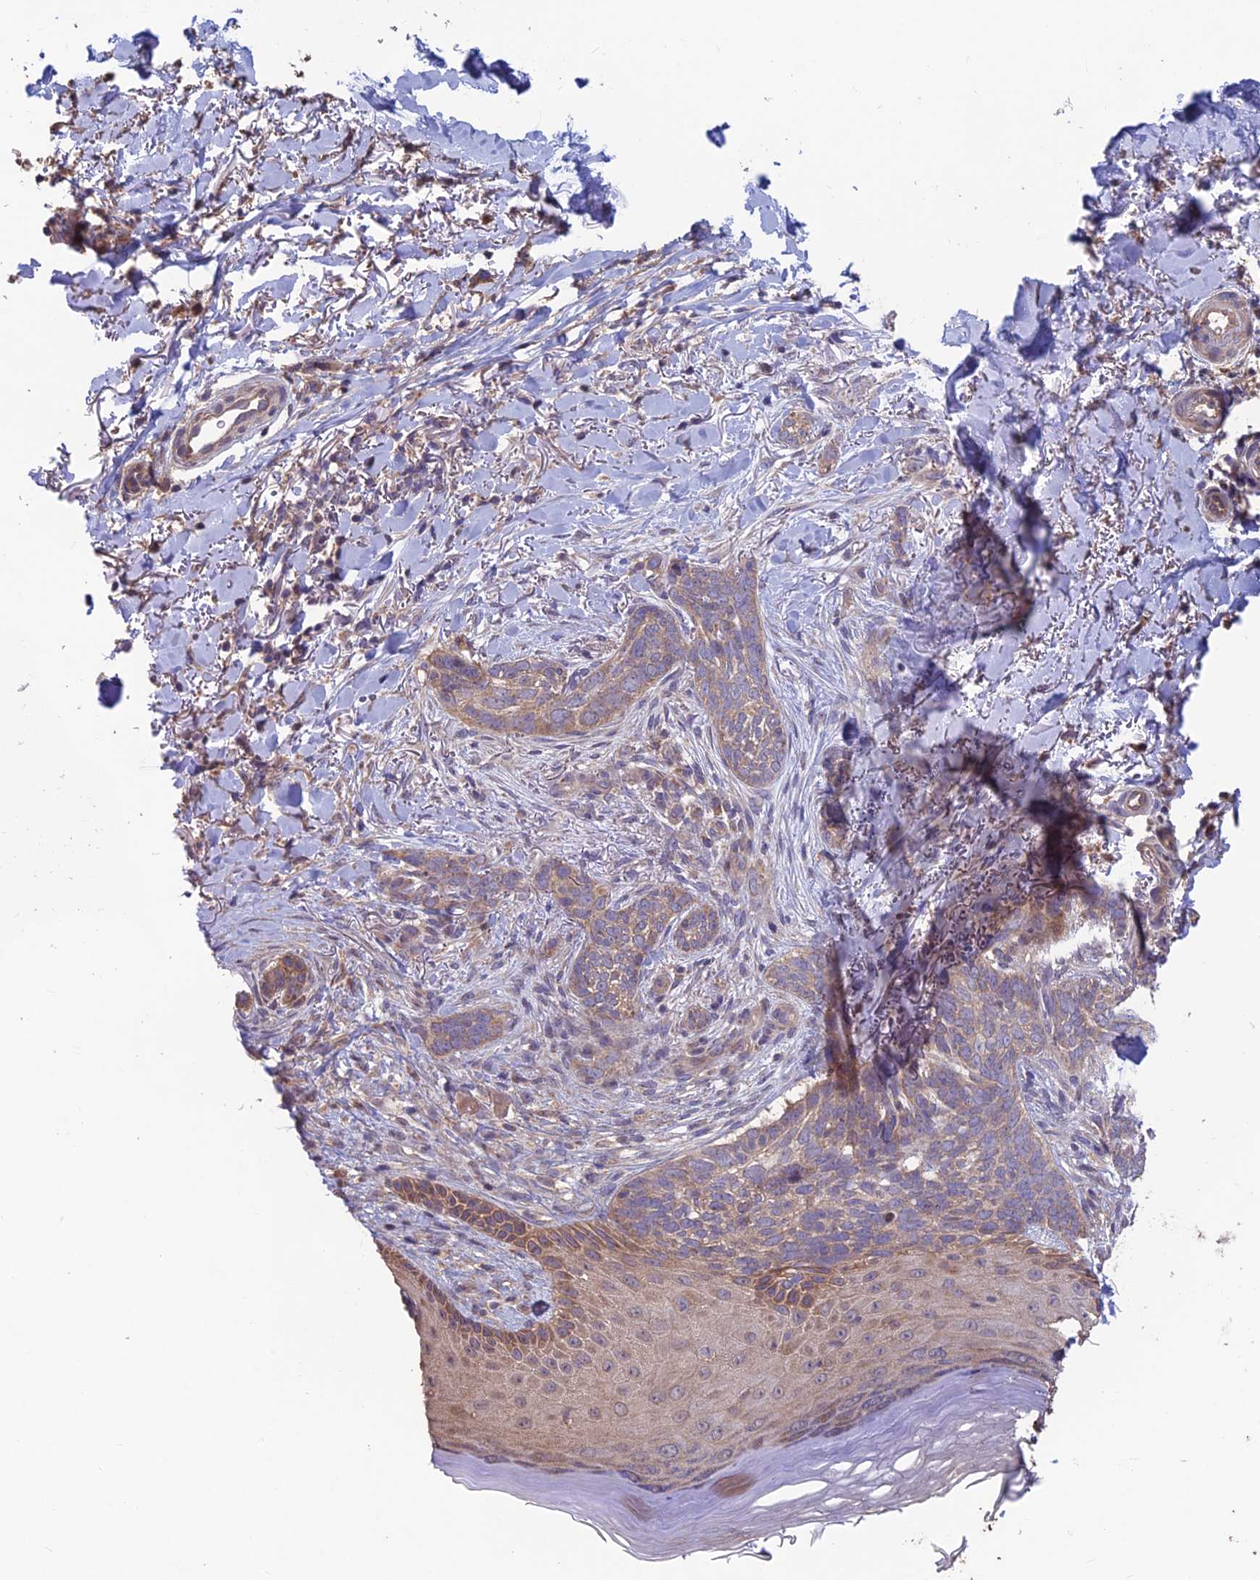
{"staining": {"intensity": "moderate", "quantity": ">75%", "location": "cytoplasmic/membranous"}, "tissue": "skin cancer", "cell_type": "Tumor cells", "image_type": "cancer", "snomed": [{"axis": "morphology", "description": "Normal tissue, NOS"}, {"axis": "morphology", "description": "Basal cell carcinoma"}, {"axis": "topography", "description": "Skin"}], "caption": "DAB immunohistochemical staining of human skin cancer shows moderate cytoplasmic/membranous protein expression in about >75% of tumor cells.", "gene": "SHISA5", "patient": {"sex": "female", "age": 67}}